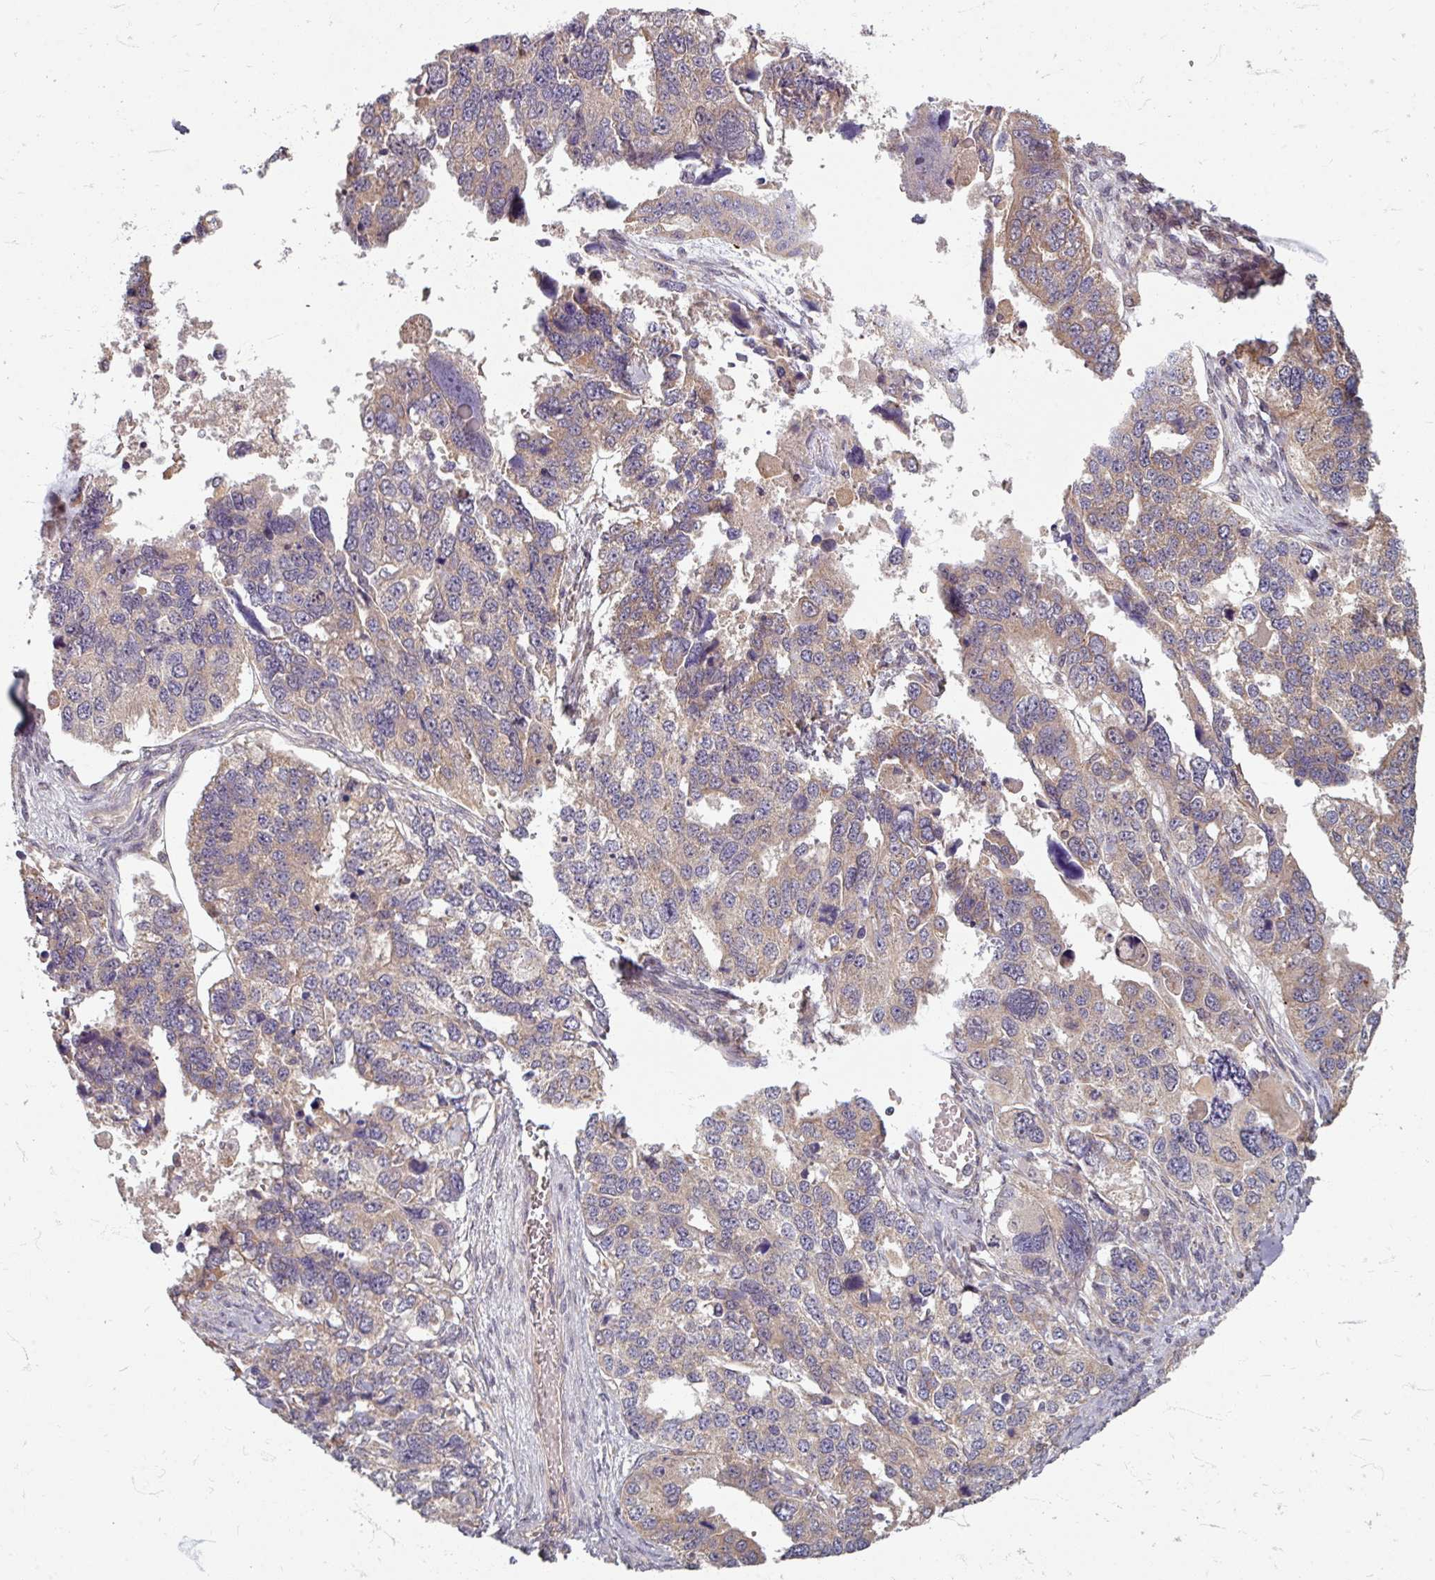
{"staining": {"intensity": "moderate", "quantity": "25%-75%", "location": "cytoplasmic/membranous"}, "tissue": "ovarian cancer", "cell_type": "Tumor cells", "image_type": "cancer", "snomed": [{"axis": "morphology", "description": "Cystadenocarcinoma, serous, NOS"}, {"axis": "topography", "description": "Ovary"}], "caption": "Tumor cells display medium levels of moderate cytoplasmic/membranous positivity in about 25%-75% of cells in ovarian serous cystadenocarcinoma. Nuclei are stained in blue.", "gene": "STAM", "patient": {"sex": "female", "age": 76}}